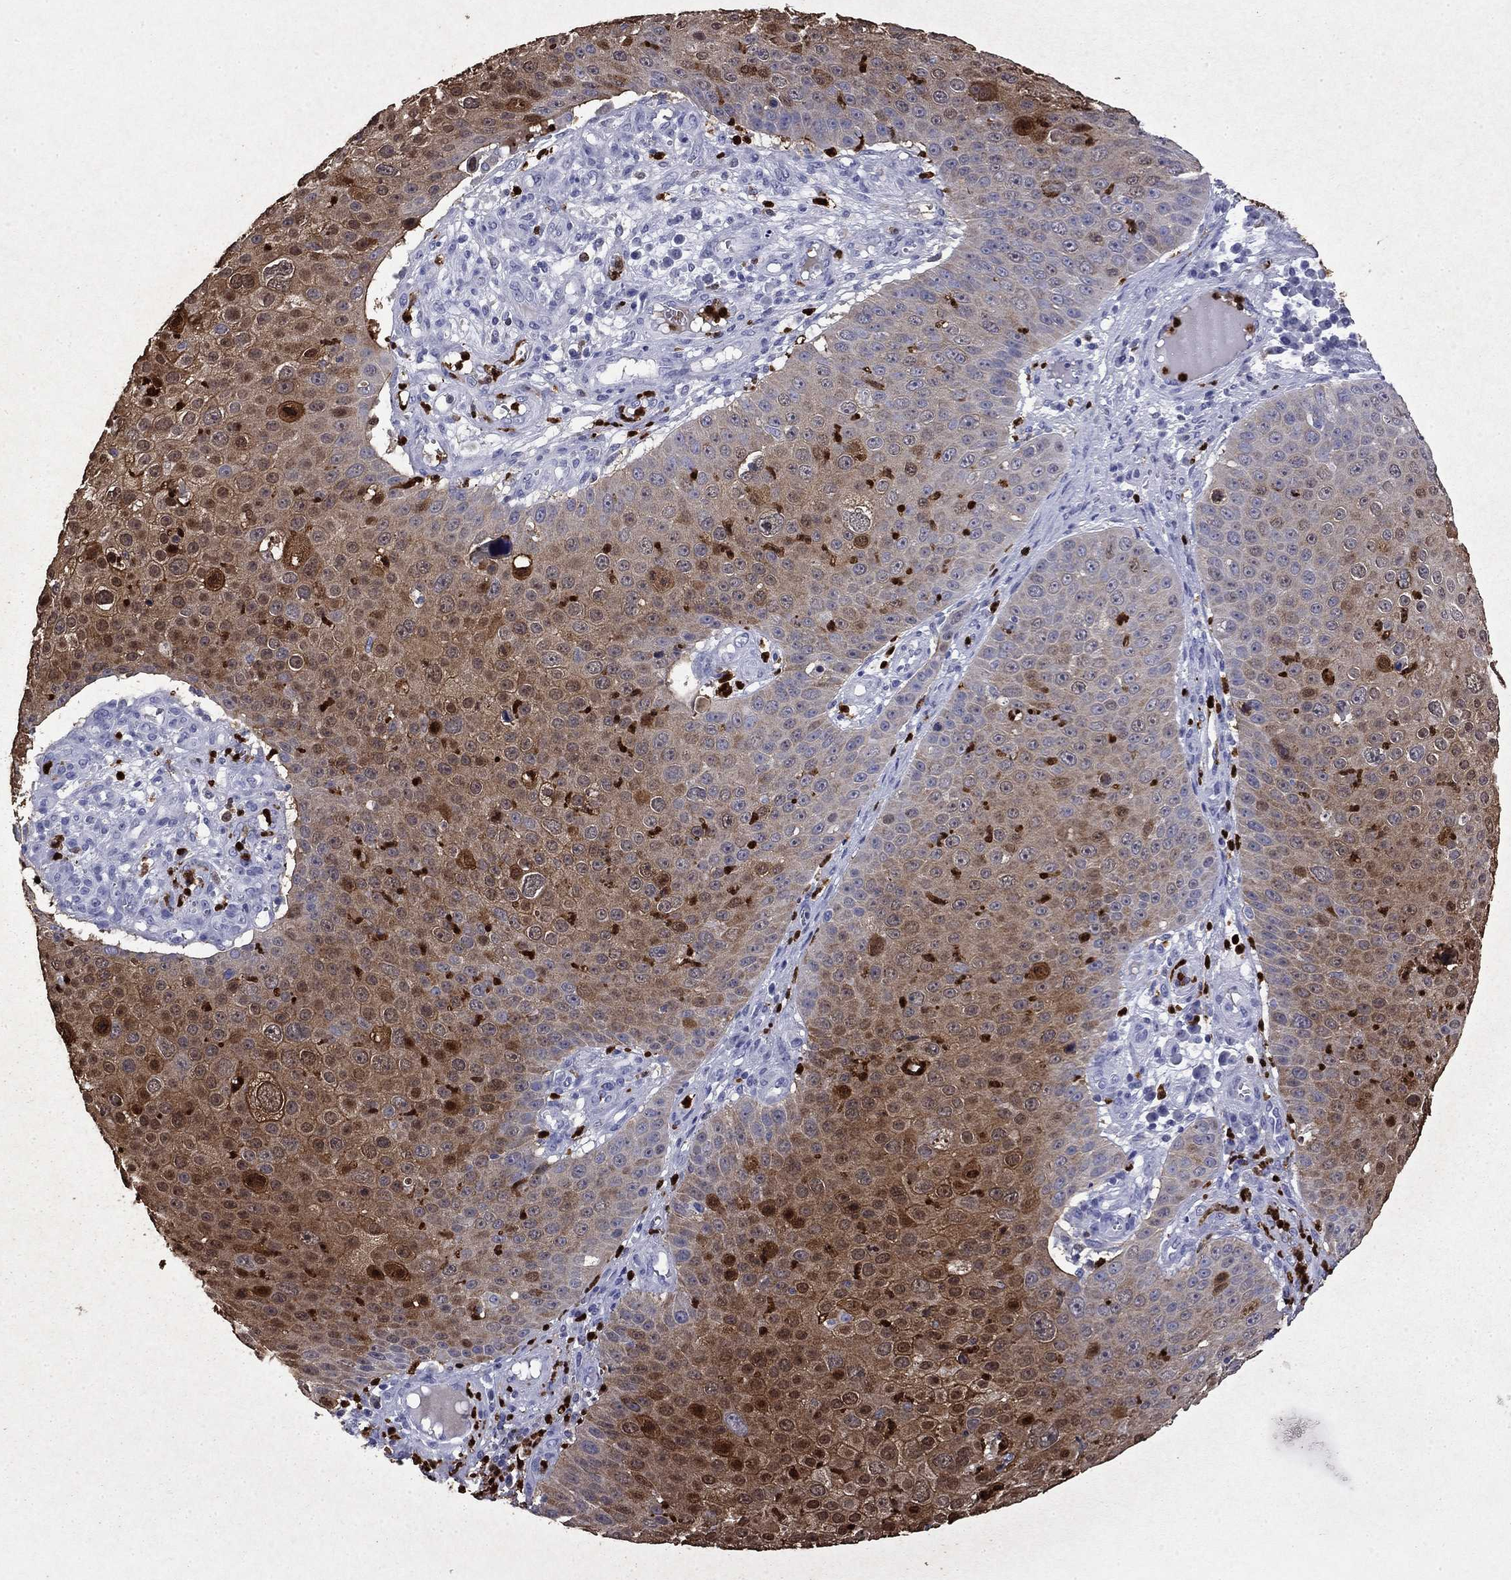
{"staining": {"intensity": "moderate", "quantity": "25%-75%", "location": "cytoplasmic/membranous"}, "tissue": "skin cancer", "cell_type": "Tumor cells", "image_type": "cancer", "snomed": [{"axis": "morphology", "description": "Squamous cell carcinoma, NOS"}, {"axis": "topography", "description": "Skin"}], "caption": "Skin cancer (squamous cell carcinoma) stained with a protein marker displays moderate staining in tumor cells.", "gene": "TRIM29", "patient": {"sex": "male", "age": 71}}